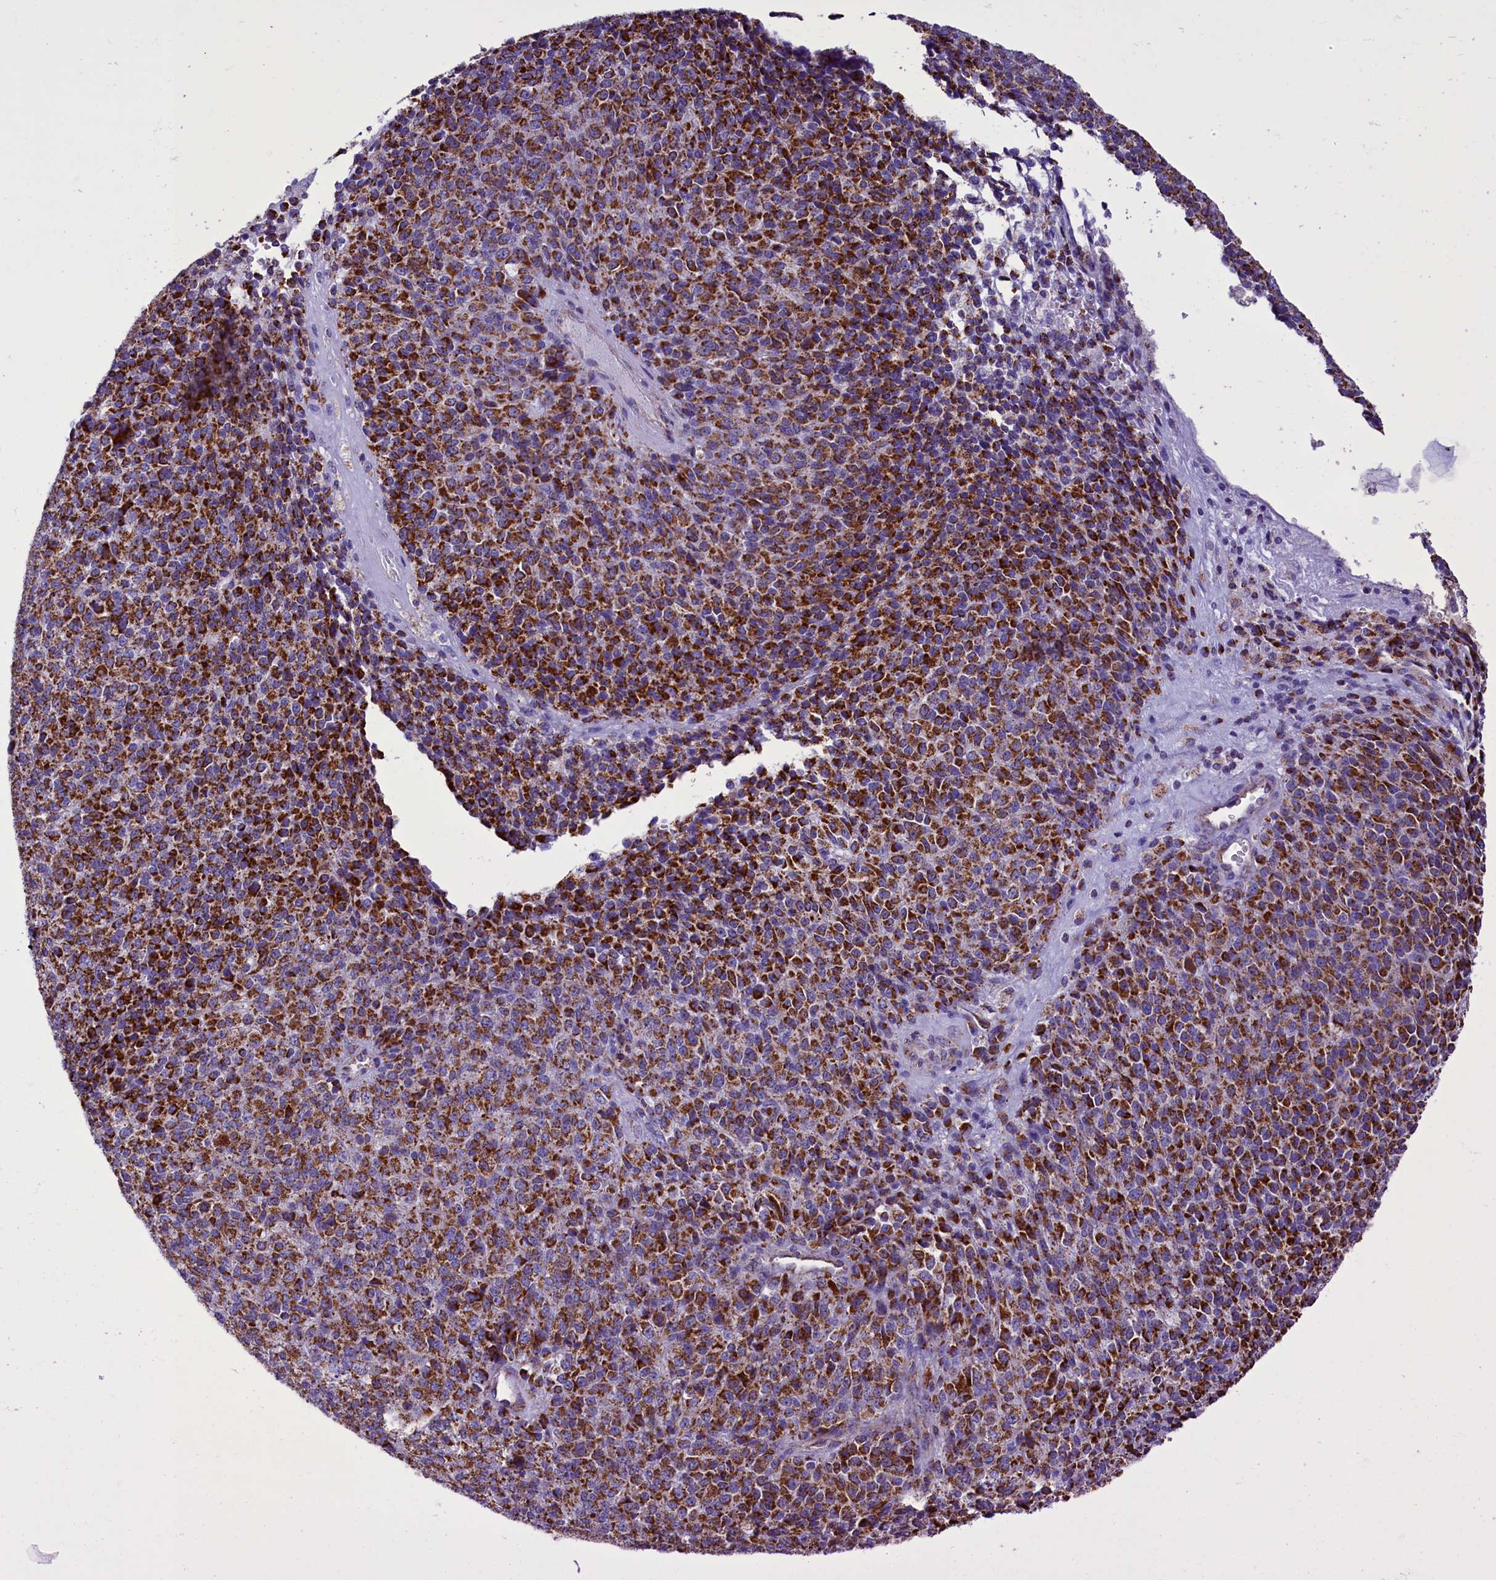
{"staining": {"intensity": "strong", "quantity": ">75%", "location": "cytoplasmic/membranous"}, "tissue": "melanoma", "cell_type": "Tumor cells", "image_type": "cancer", "snomed": [{"axis": "morphology", "description": "Malignant melanoma, Metastatic site"}, {"axis": "topography", "description": "Brain"}], "caption": "Melanoma stained with immunohistochemistry (IHC) demonstrates strong cytoplasmic/membranous positivity in about >75% of tumor cells. (DAB (3,3'-diaminobenzidine) IHC, brown staining for protein, blue staining for nuclei).", "gene": "ICA1L", "patient": {"sex": "female", "age": 56}}